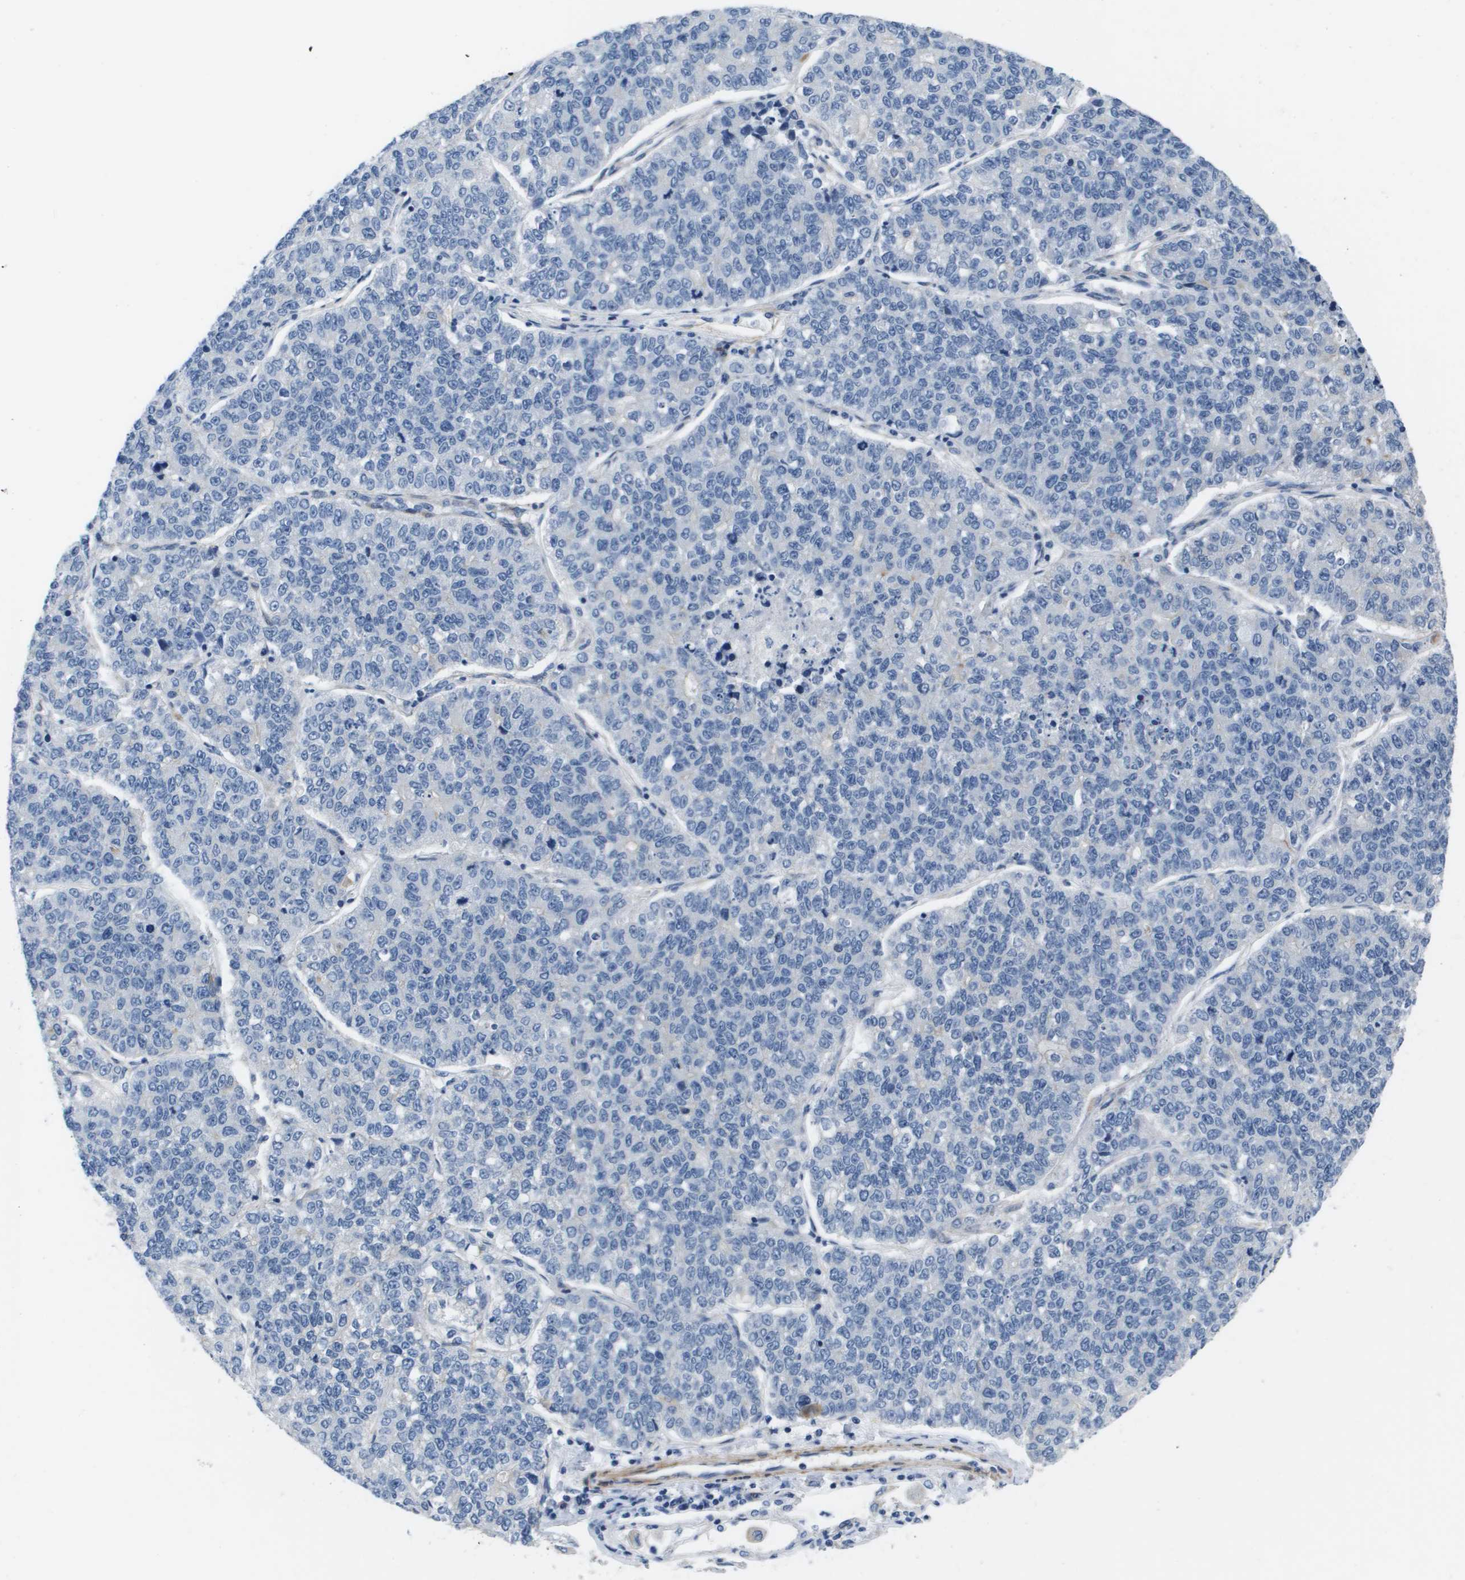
{"staining": {"intensity": "negative", "quantity": "none", "location": "none"}, "tissue": "lung cancer", "cell_type": "Tumor cells", "image_type": "cancer", "snomed": [{"axis": "morphology", "description": "Adenocarcinoma, NOS"}, {"axis": "topography", "description": "Lung"}], "caption": "Lung adenocarcinoma was stained to show a protein in brown. There is no significant expression in tumor cells.", "gene": "LPP", "patient": {"sex": "male", "age": 49}}